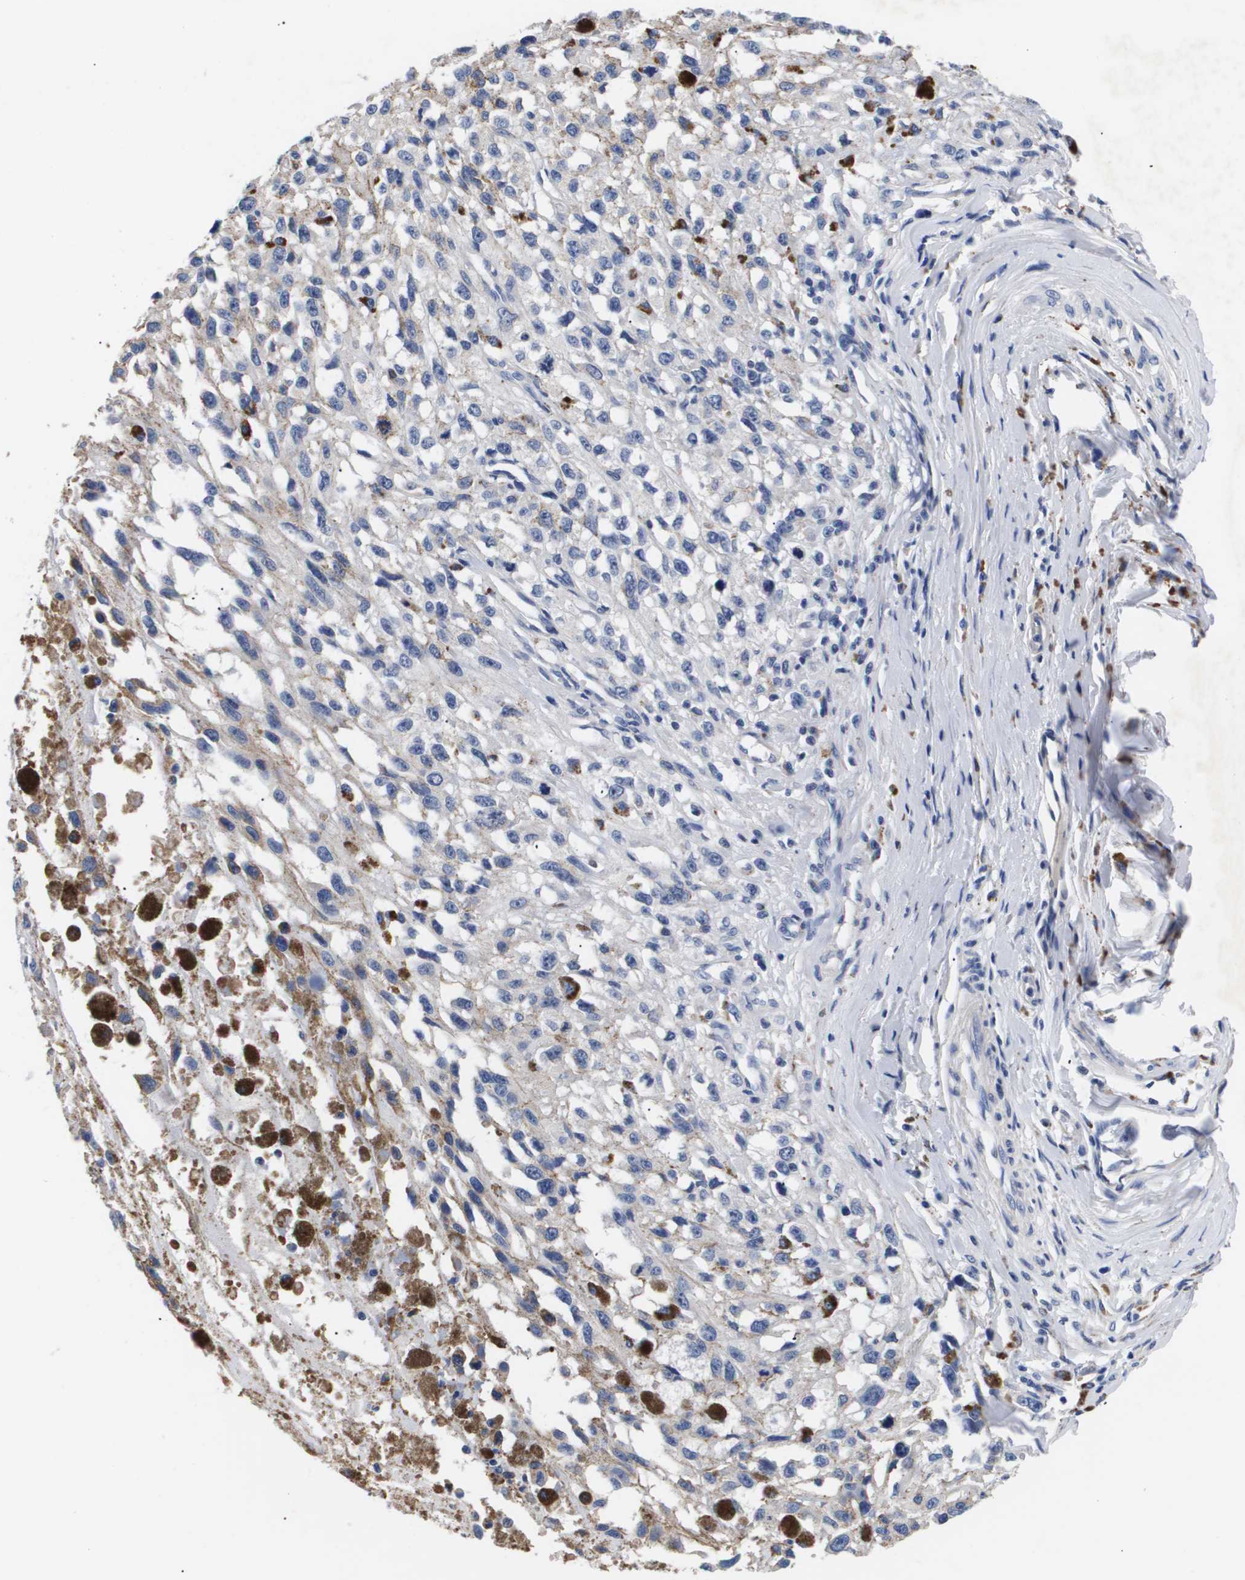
{"staining": {"intensity": "weak", "quantity": "<25%", "location": "cytoplasmic/membranous"}, "tissue": "melanoma", "cell_type": "Tumor cells", "image_type": "cancer", "snomed": [{"axis": "morphology", "description": "Malignant melanoma, Metastatic site"}, {"axis": "topography", "description": "Lymph node"}], "caption": "Immunohistochemistry (IHC) of melanoma reveals no positivity in tumor cells.", "gene": "ATP6V0A4", "patient": {"sex": "male", "age": 59}}